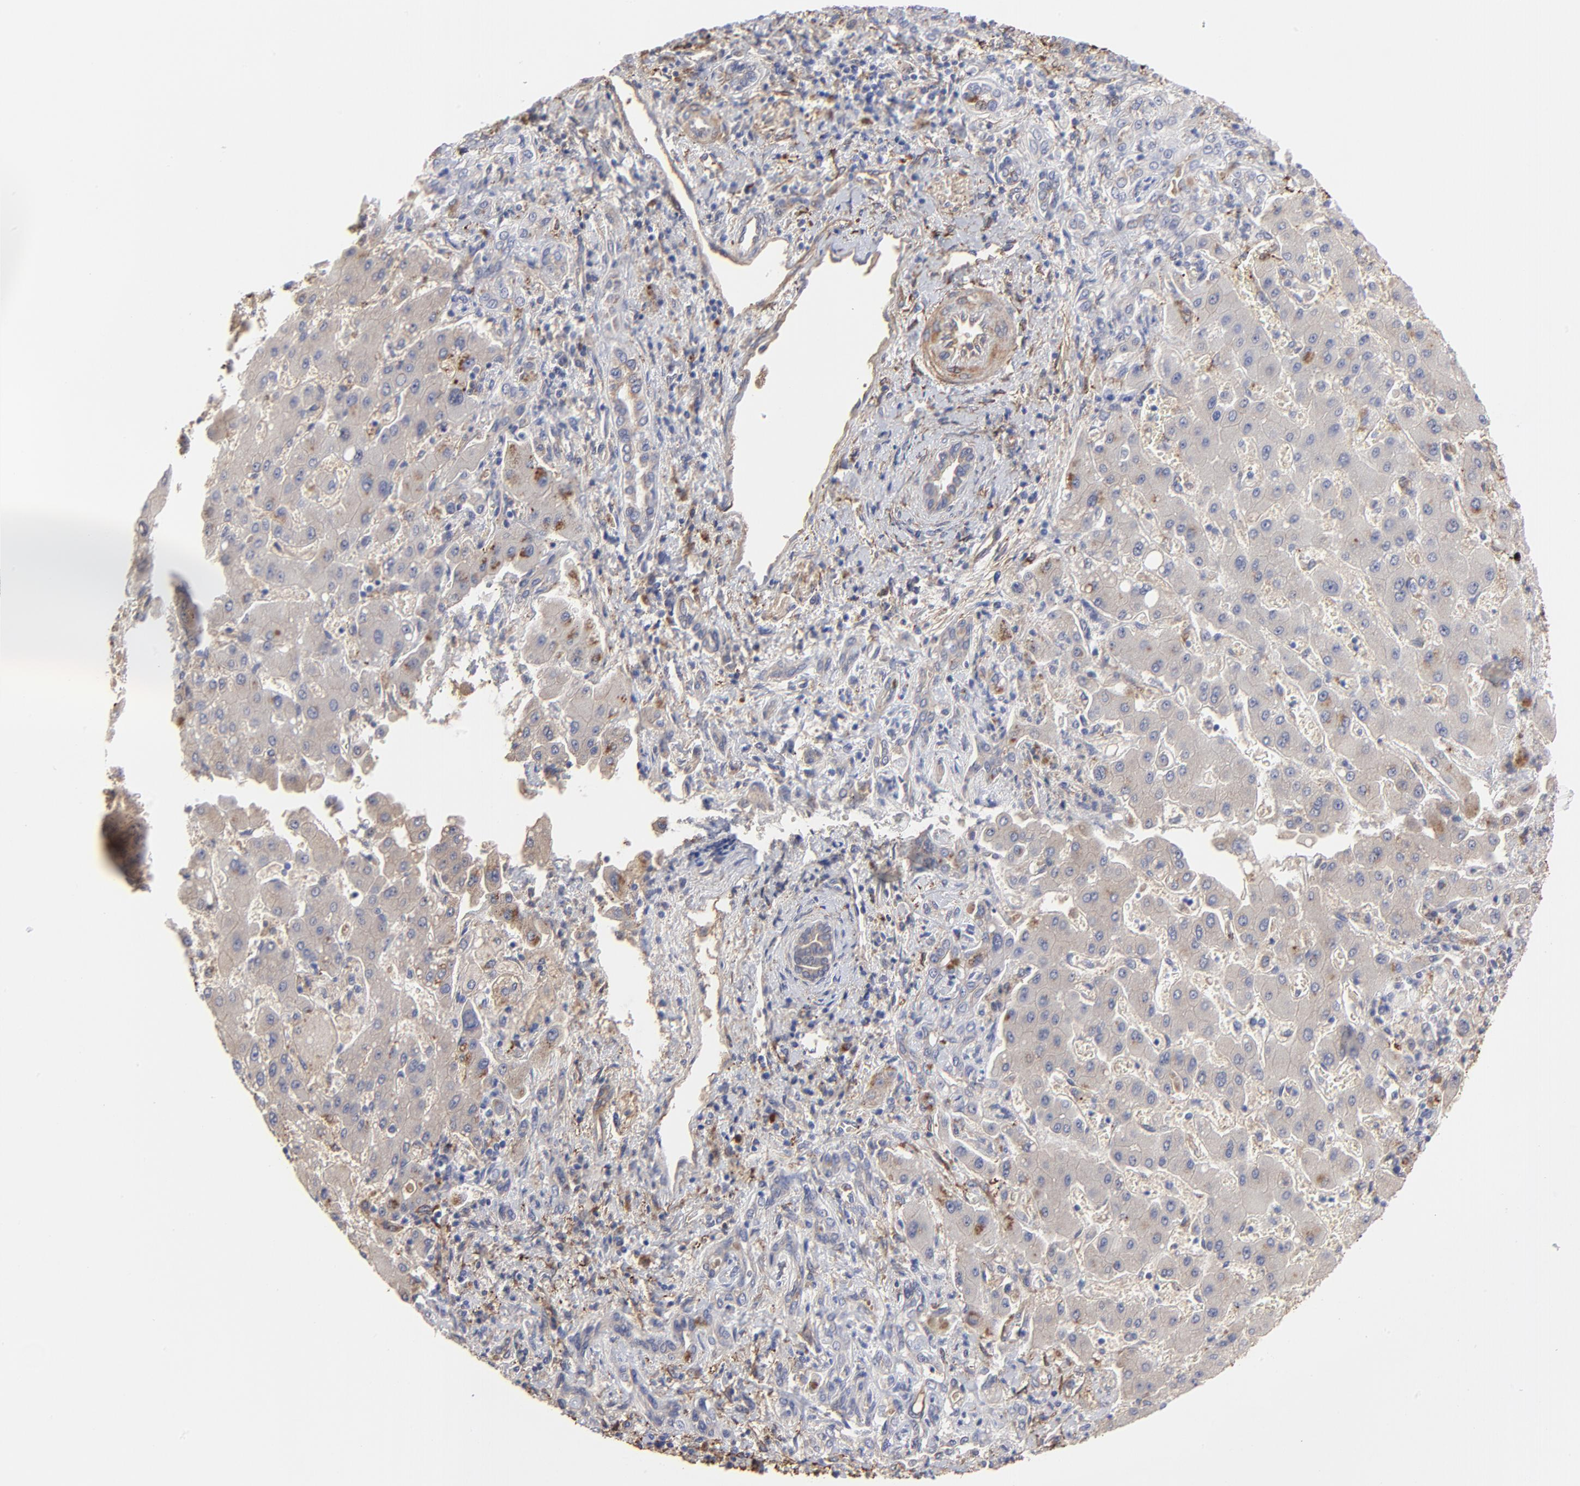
{"staining": {"intensity": "weak", "quantity": "<25%", "location": "cytoplasmic/membranous"}, "tissue": "liver cancer", "cell_type": "Tumor cells", "image_type": "cancer", "snomed": [{"axis": "morphology", "description": "Cholangiocarcinoma"}, {"axis": "topography", "description": "Liver"}], "caption": "Liver cancer stained for a protein using IHC displays no expression tumor cells.", "gene": "CILP", "patient": {"sex": "male", "age": 50}}